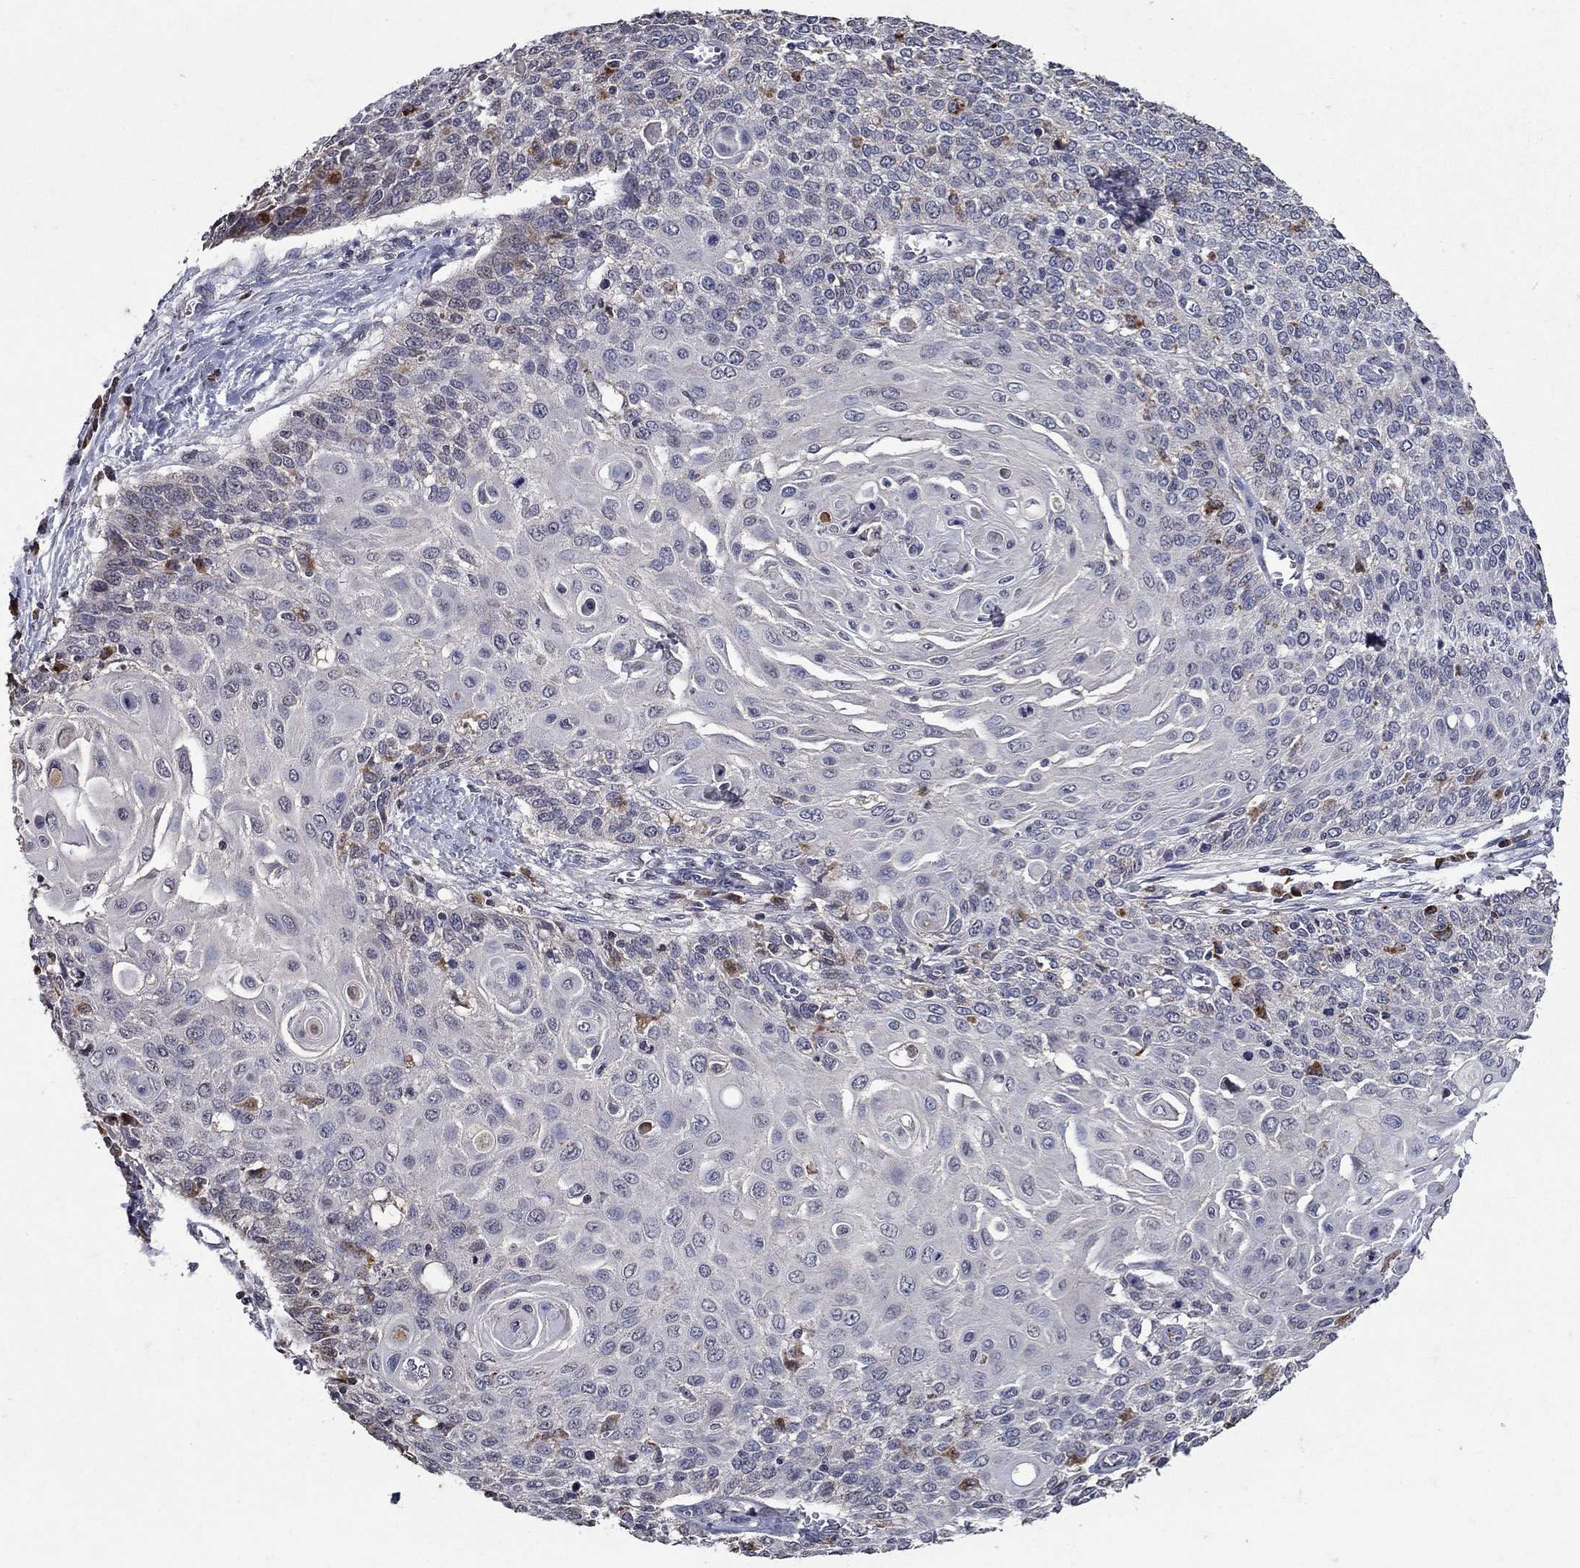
{"staining": {"intensity": "negative", "quantity": "none", "location": "none"}, "tissue": "cervical cancer", "cell_type": "Tumor cells", "image_type": "cancer", "snomed": [{"axis": "morphology", "description": "Squamous cell carcinoma, NOS"}, {"axis": "topography", "description": "Cervix"}], "caption": "Image shows no protein staining in tumor cells of cervical squamous cell carcinoma tissue.", "gene": "NPC2", "patient": {"sex": "female", "age": 39}}